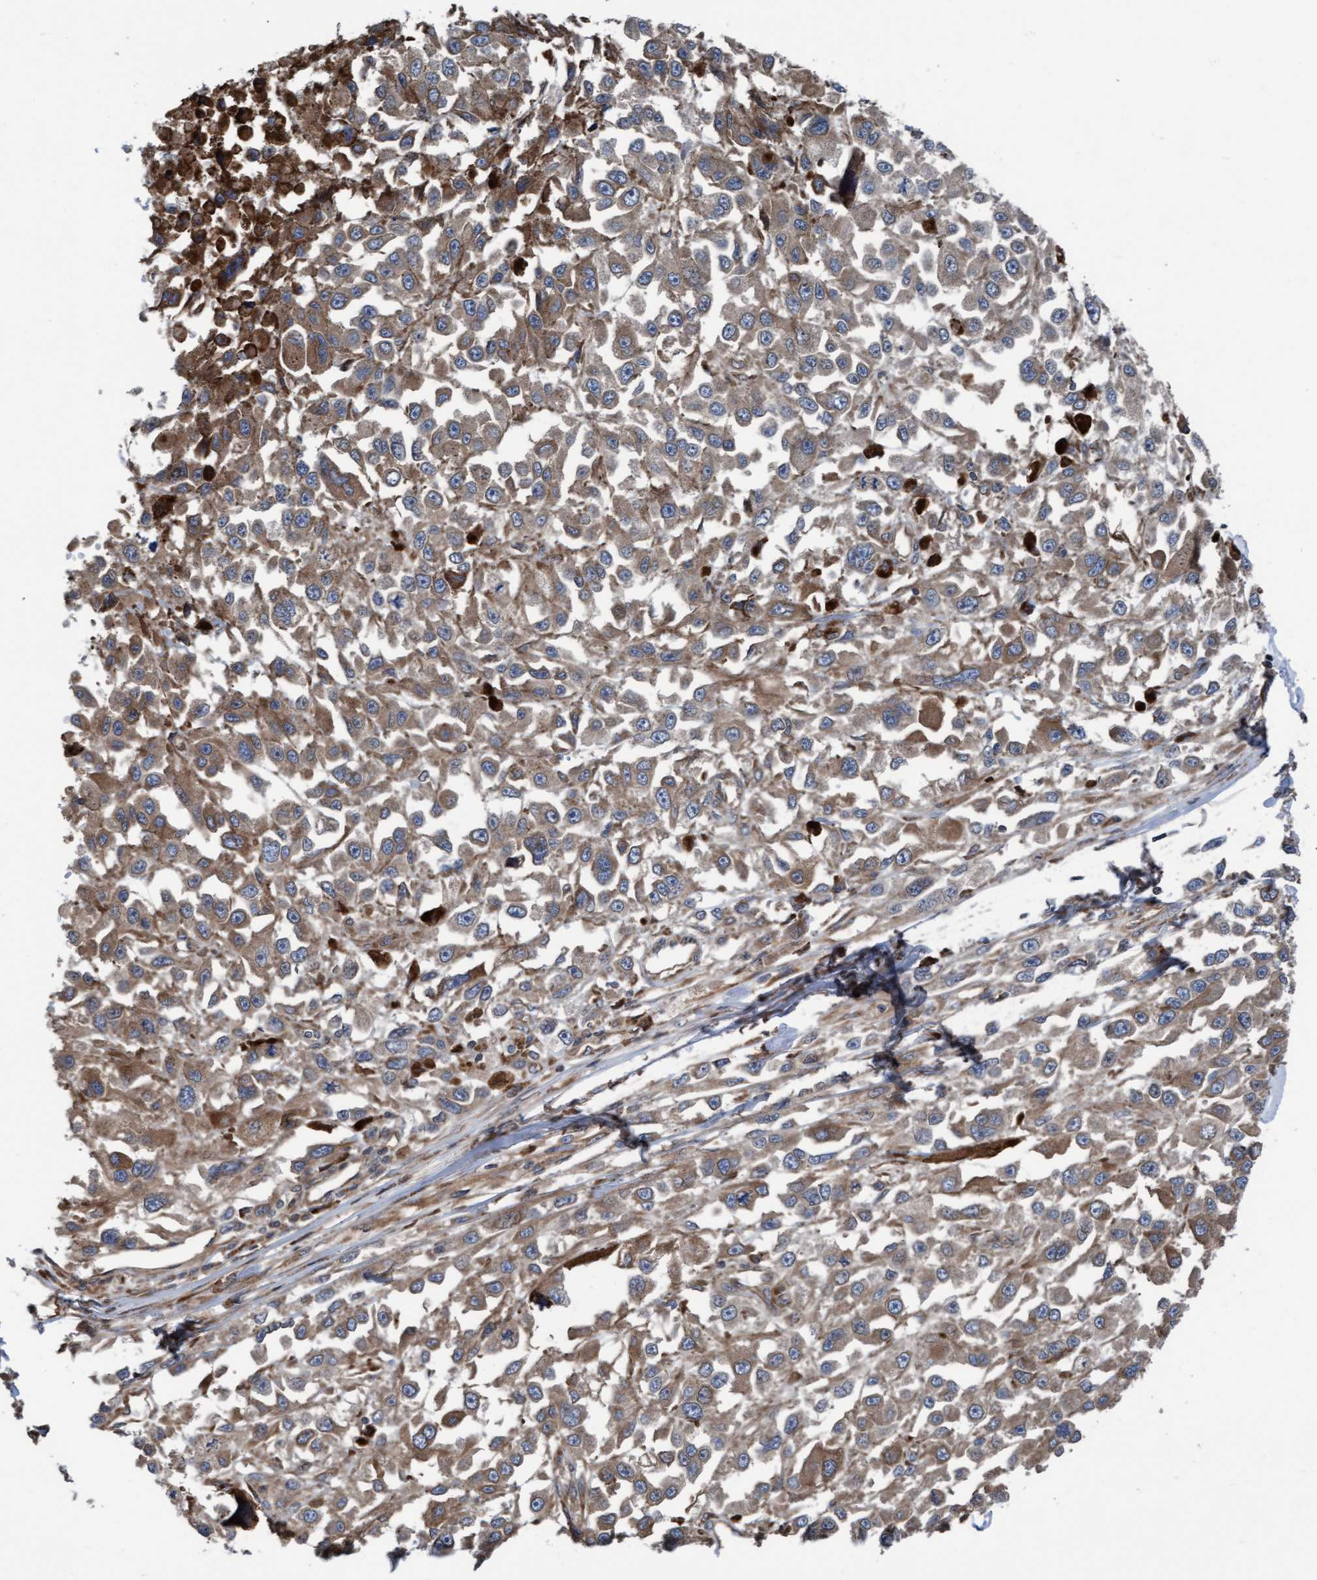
{"staining": {"intensity": "weak", "quantity": ">75%", "location": "cytoplasmic/membranous"}, "tissue": "melanoma", "cell_type": "Tumor cells", "image_type": "cancer", "snomed": [{"axis": "morphology", "description": "Malignant melanoma, Metastatic site"}, {"axis": "topography", "description": "Lymph node"}], "caption": "Human melanoma stained with a protein marker exhibits weak staining in tumor cells.", "gene": "RAP1GAP2", "patient": {"sex": "male", "age": 59}}